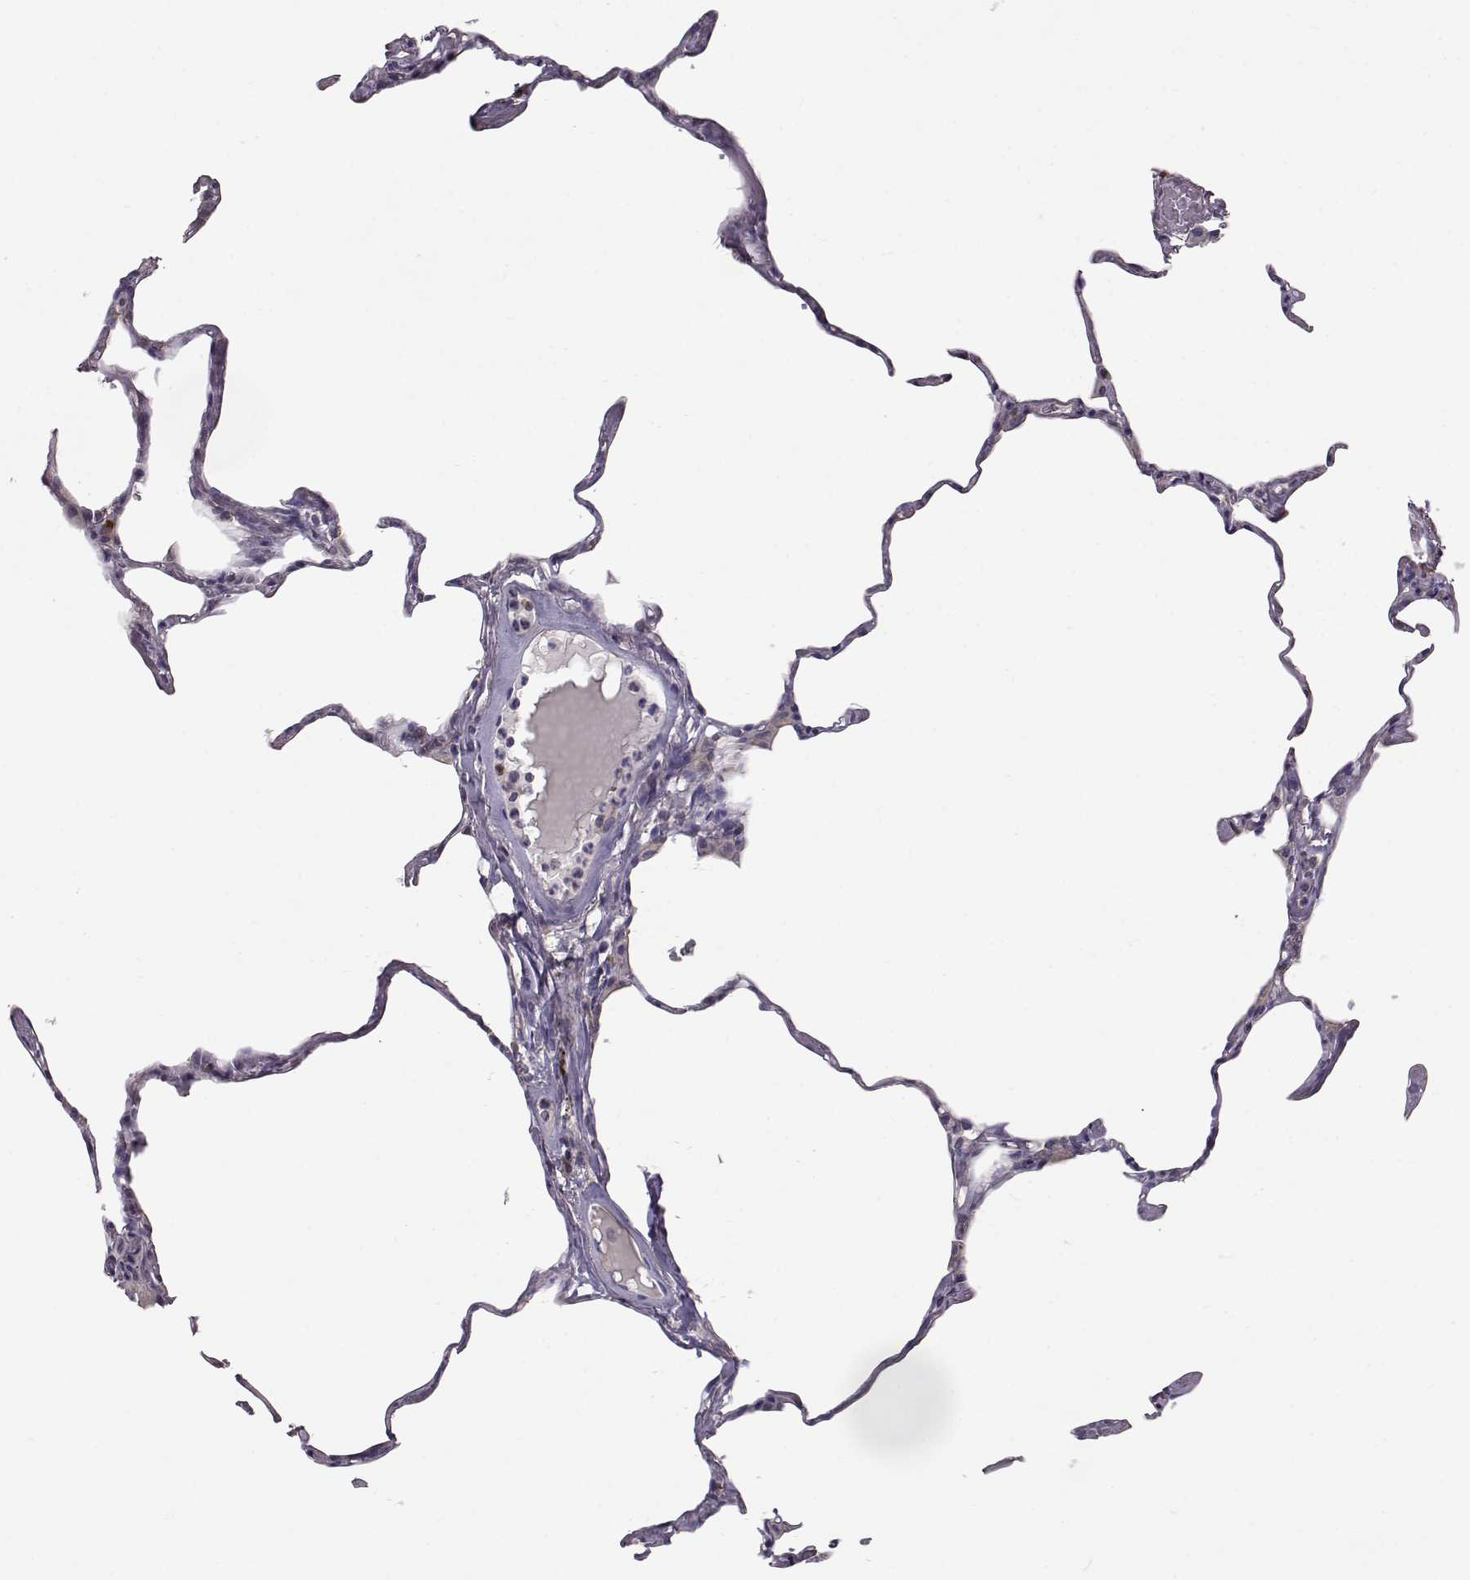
{"staining": {"intensity": "negative", "quantity": "none", "location": "none"}, "tissue": "lung", "cell_type": "Alveolar cells", "image_type": "normal", "snomed": [{"axis": "morphology", "description": "Normal tissue, NOS"}, {"axis": "topography", "description": "Lung"}], "caption": "DAB (3,3'-diaminobenzidine) immunohistochemical staining of unremarkable lung reveals no significant expression in alveolar cells. The staining is performed using DAB (3,3'-diaminobenzidine) brown chromogen with nuclei counter-stained in using hematoxylin.", "gene": "RANBP1", "patient": {"sex": "male", "age": 65}}